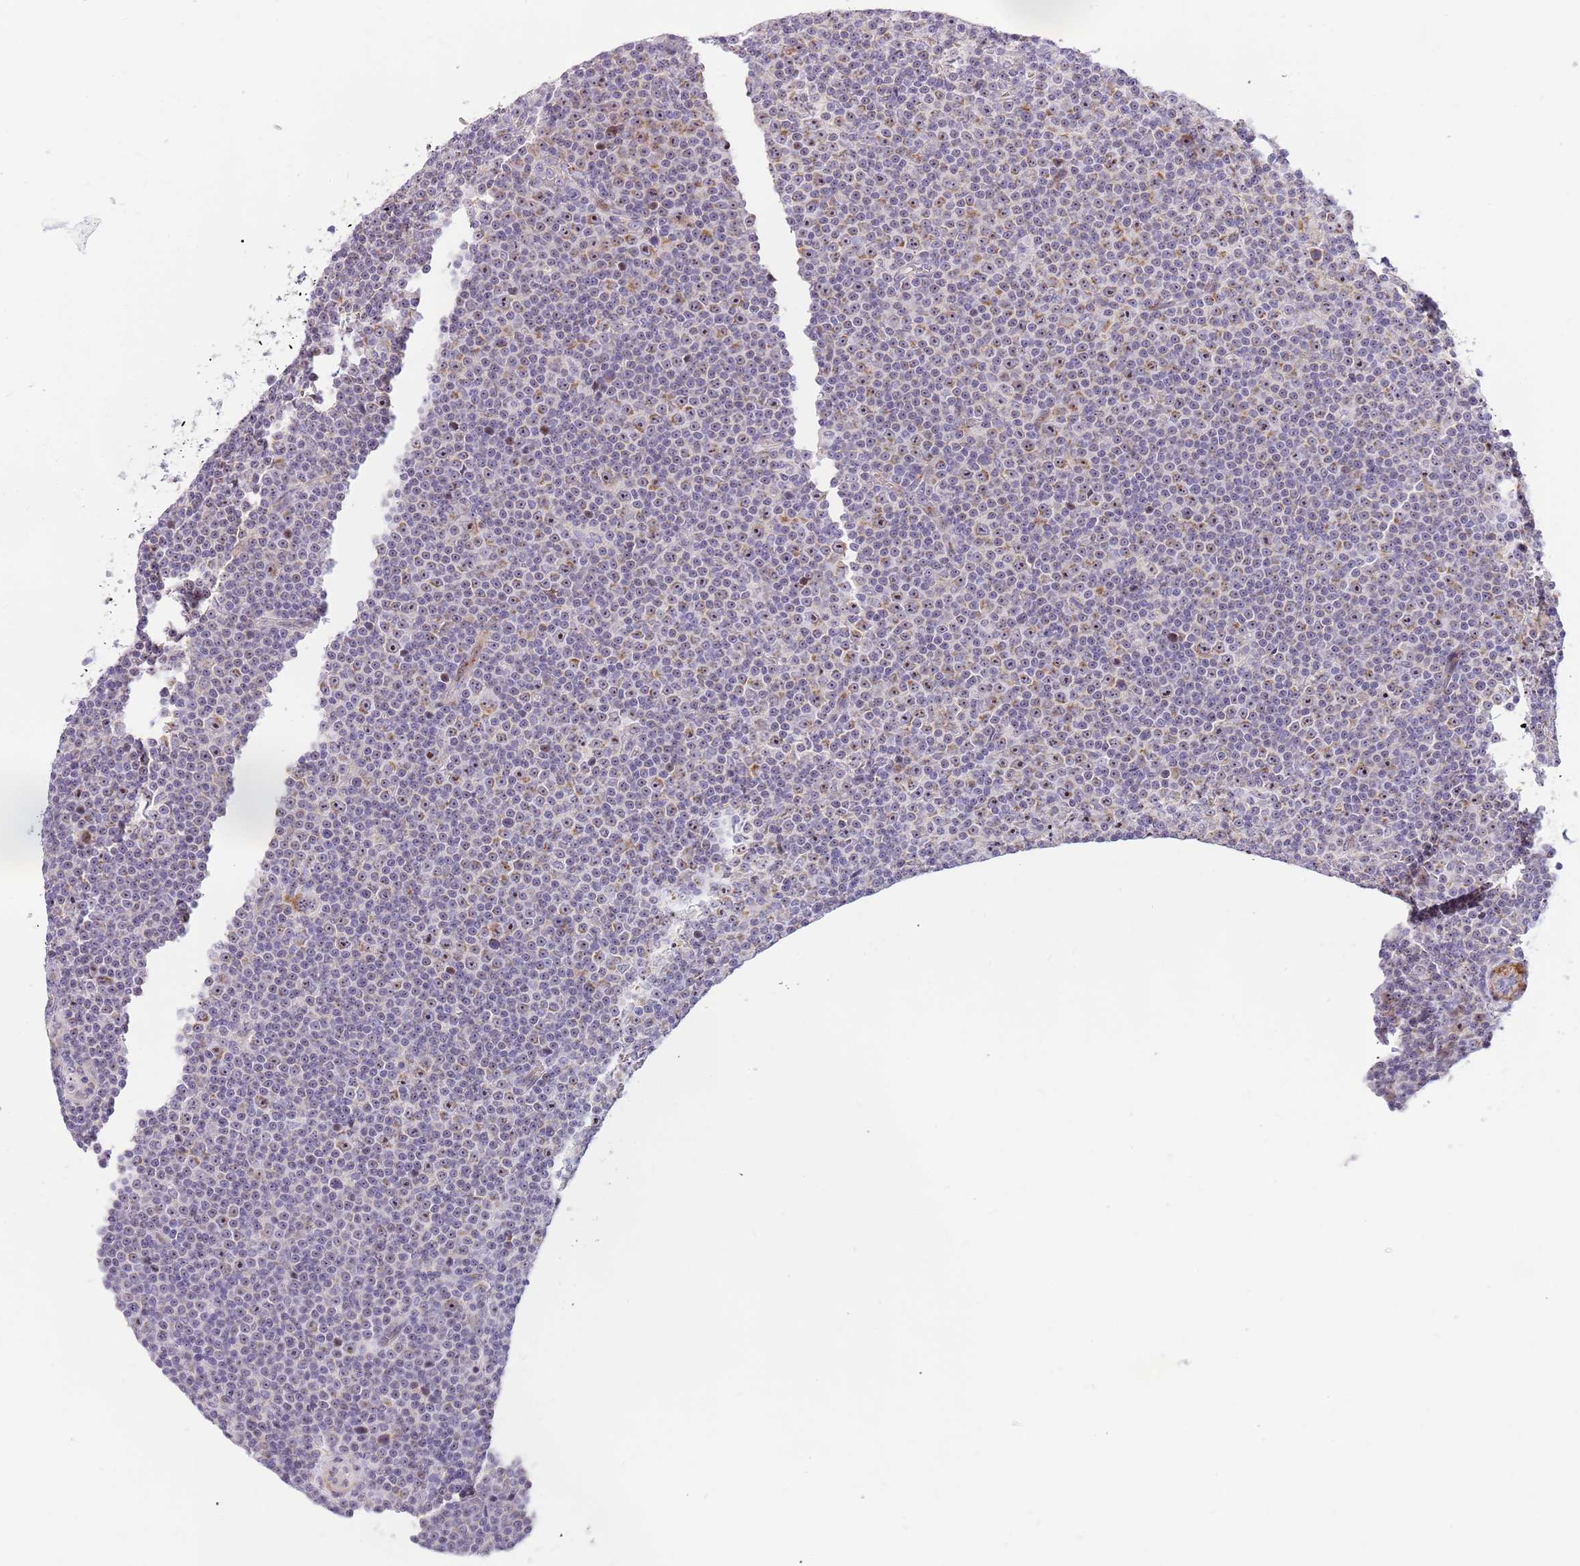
{"staining": {"intensity": "weak", "quantity": "<25%", "location": "cytoplasmic/membranous"}, "tissue": "lymphoma", "cell_type": "Tumor cells", "image_type": "cancer", "snomed": [{"axis": "morphology", "description": "Malignant lymphoma, non-Hodgkin's type, Low grade"}, {"axis": "topography", "description": "Lymph node"}], "caption": "Tumor cells show no significant positivity in lymphoma. (Stains: DAB (3,3'-diaminobenzidine) immunohistochemistry with hematoxylin counter stain, Microscopy: brightfield microscopy at high magnification).", "gene": "DNAJA3", "patient": {"sex": "female", "age": 67}}